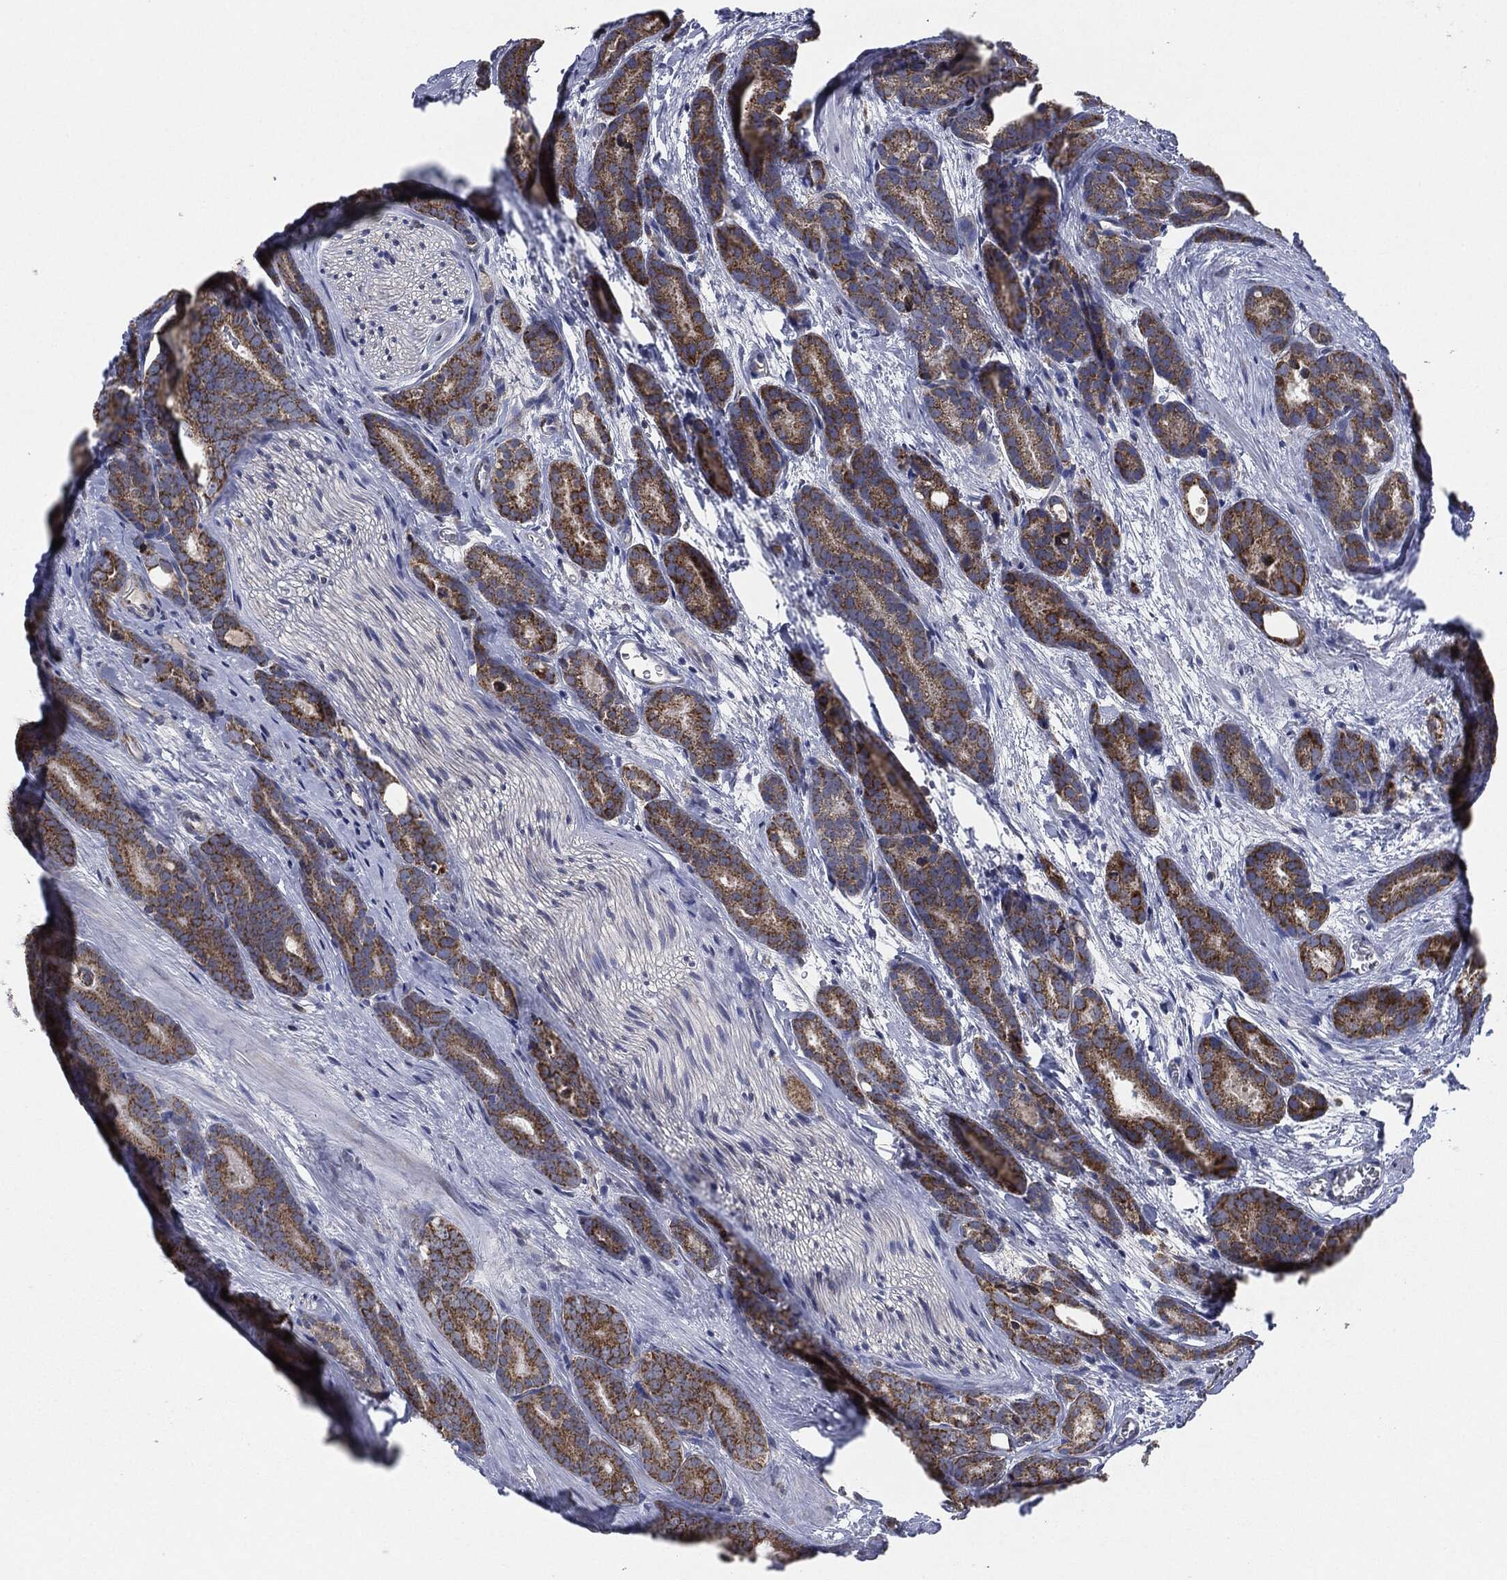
{"staining": {"intensity": "moderate", "quantity": ">75%", "location": "cytoplasmic/membranous"}, "tissue": "prostate cancer", "cell_type": "Tumor cells", "image_type": "cancer", "snomed": [{"axis": "morphology", "description": "Adenocarcinoma, NOS"}, {"axis": "topography", "description": "Prostate"}], "caption": "Adenocarcinoma (prostate) stained for a protein (brown) displays moderate cytoplasmic/membranous positive expression in about >75% of tumor cells.", "gene": "NDUFV2", "patient": {"sex": "male", "age": 71}}